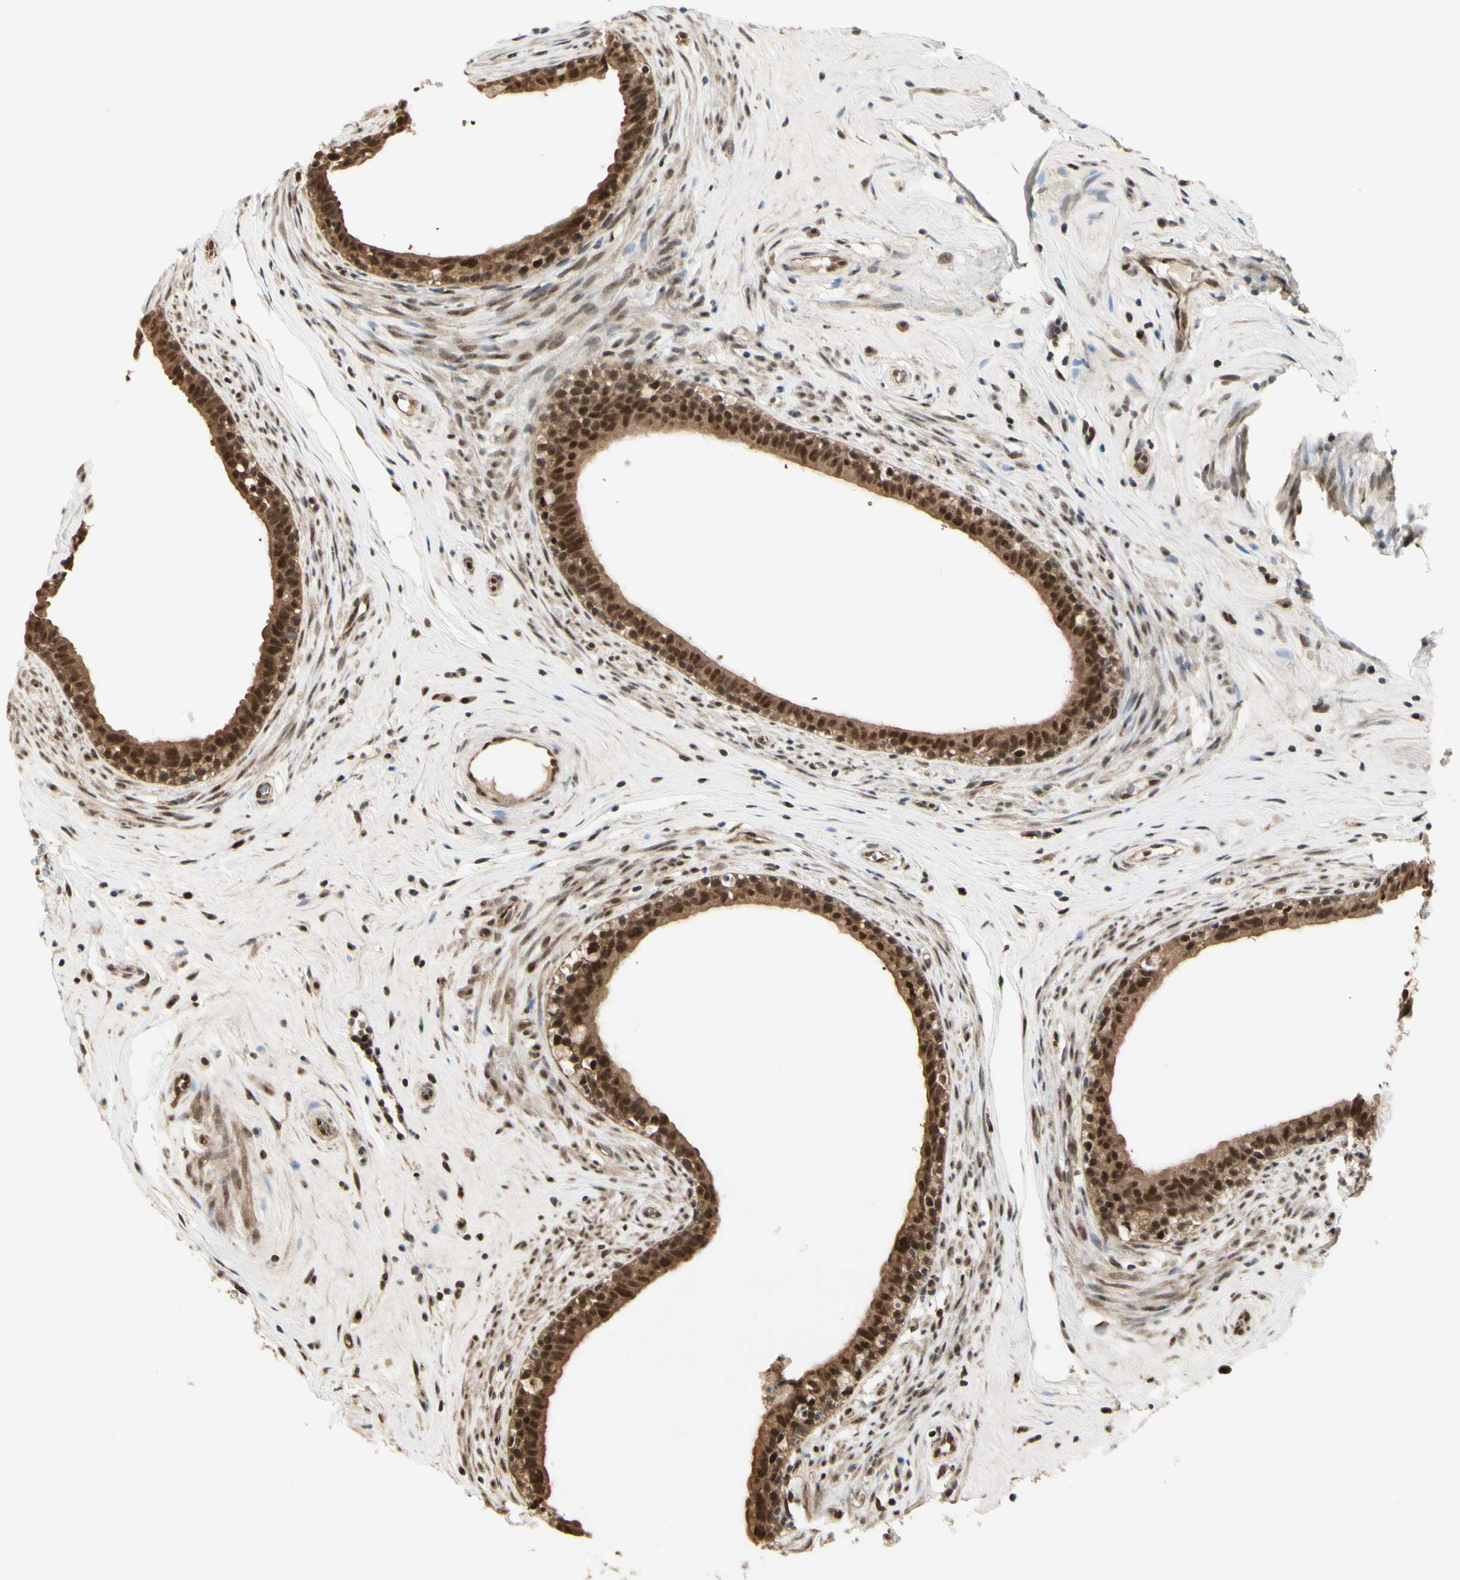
{"staining": {"intensity": "strong", "quantity": ">75%", "location": "cytoplasmic/membranous,nuclear"}, "tissue": "epididymis", "cell_type": "Glandular cells", "image_type": "normal", "snomed": [{"axis": "morphology", "description": "Normal tissue, NOS"}, {"axis": "morphology", "description": "Inflammation, NOS"}, {"axis": "topography", "description": "Epididymis"}], "caption": "A photomicrograph of epididymis stained for a protein shows strong cytoplasmic/membranous,nuclear brown staining in glandular cells. The staining was performed using DAB, with brown indicating positive protein expression. Nuclei are stained blue with hematoxylin.", "gene": "HSF1", "patient": {"sex": "male", "age": 84}}